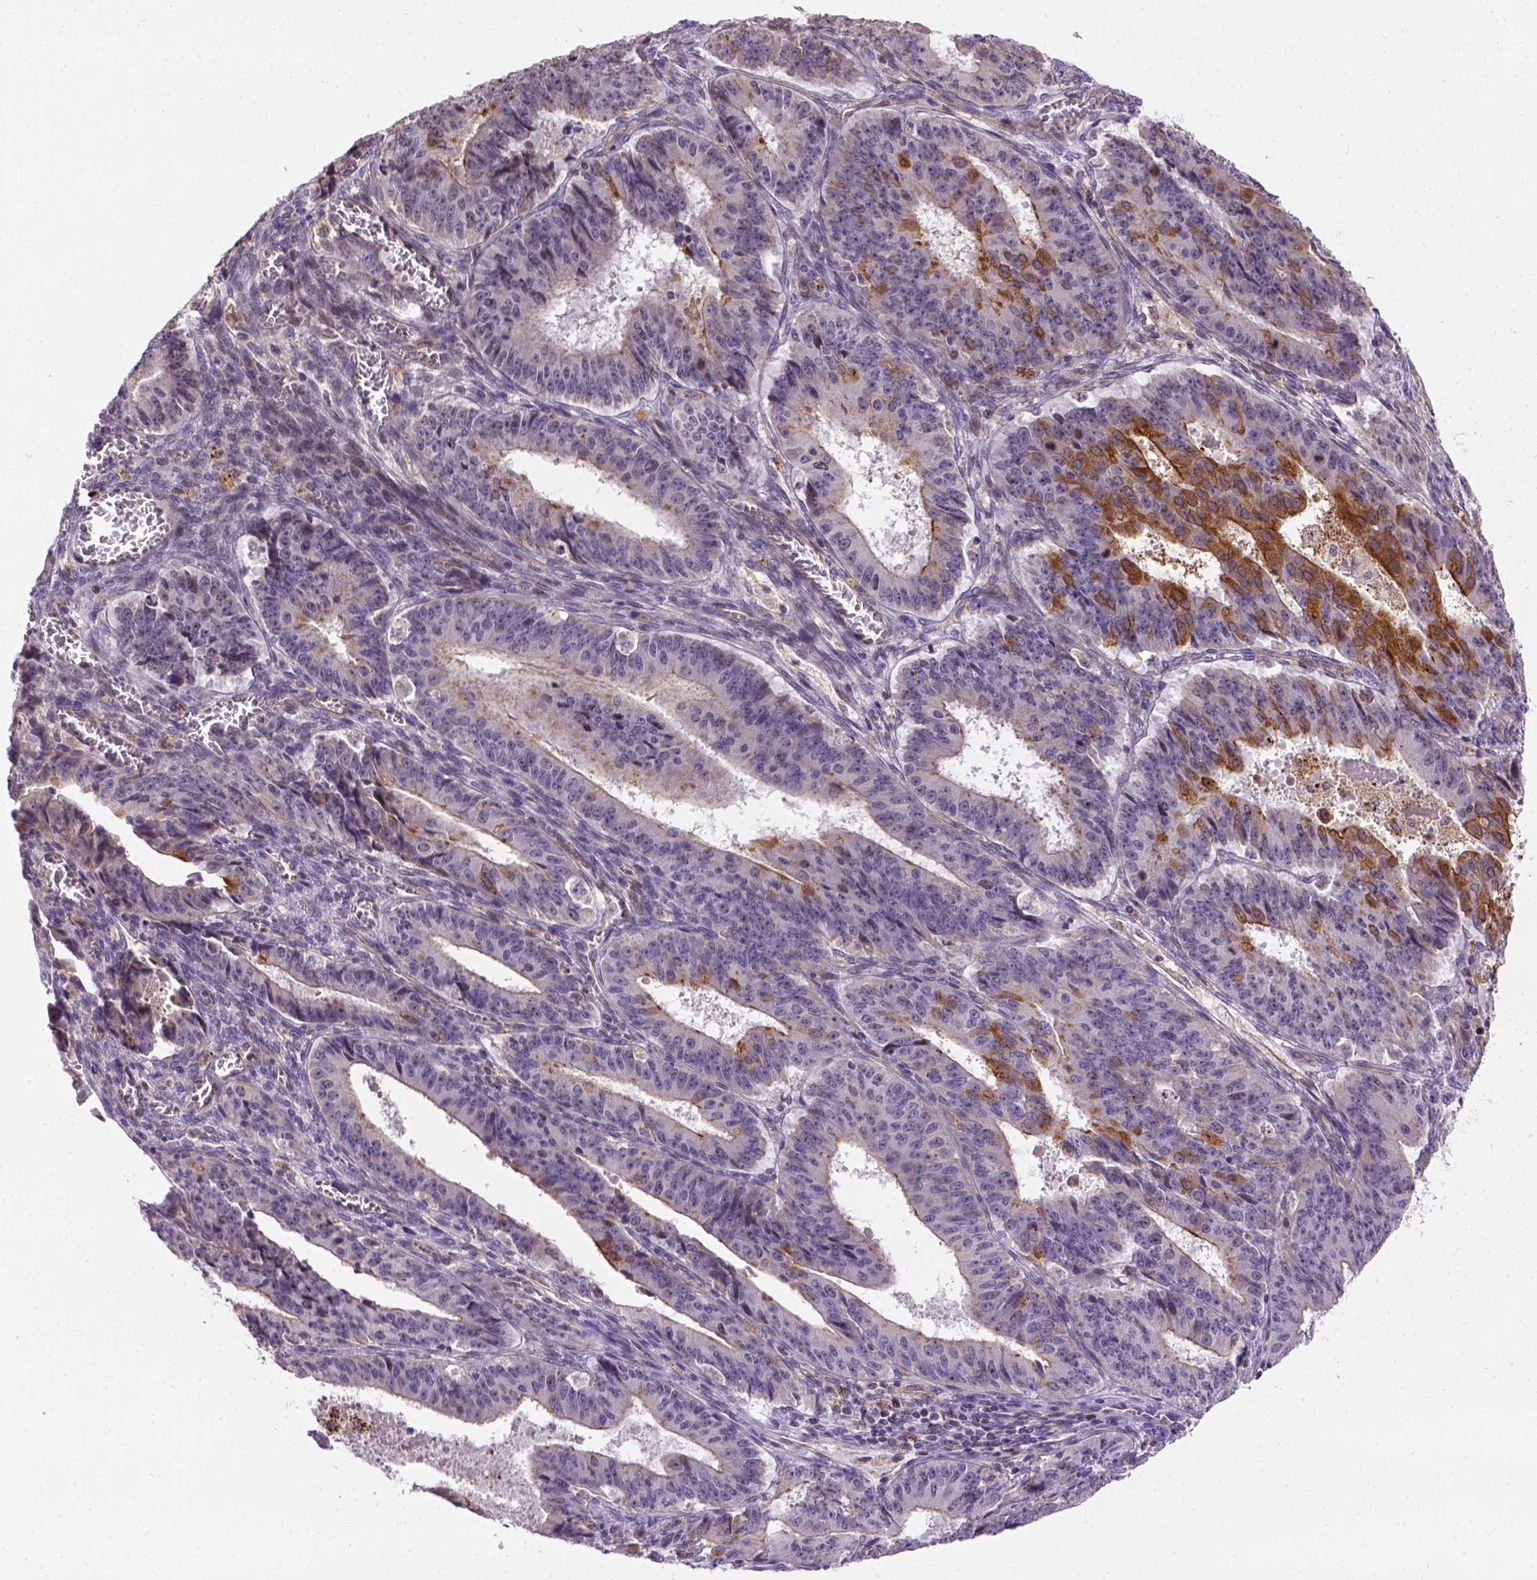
{"staining": {"intensity": "moderate", "quantity": "<25%", "location": "cytoplasmic/membranous"}, "tissue": "ovarian cancer", "cell_type": "Tumor cells", "image_type": "cancer", "snomed": [{"axis": "morphology", "description": "Carcinoma, endometroid"}, {"axis": "topography", "description": "Ovary"}], "caption": "Ovarian endometroid carcinoma tissue reveals moderate cytoplasmic/membranous positivity in about <25% of tumor cells", "gene": "KAZN", "patient": {"sex": "female", "age": 42}}